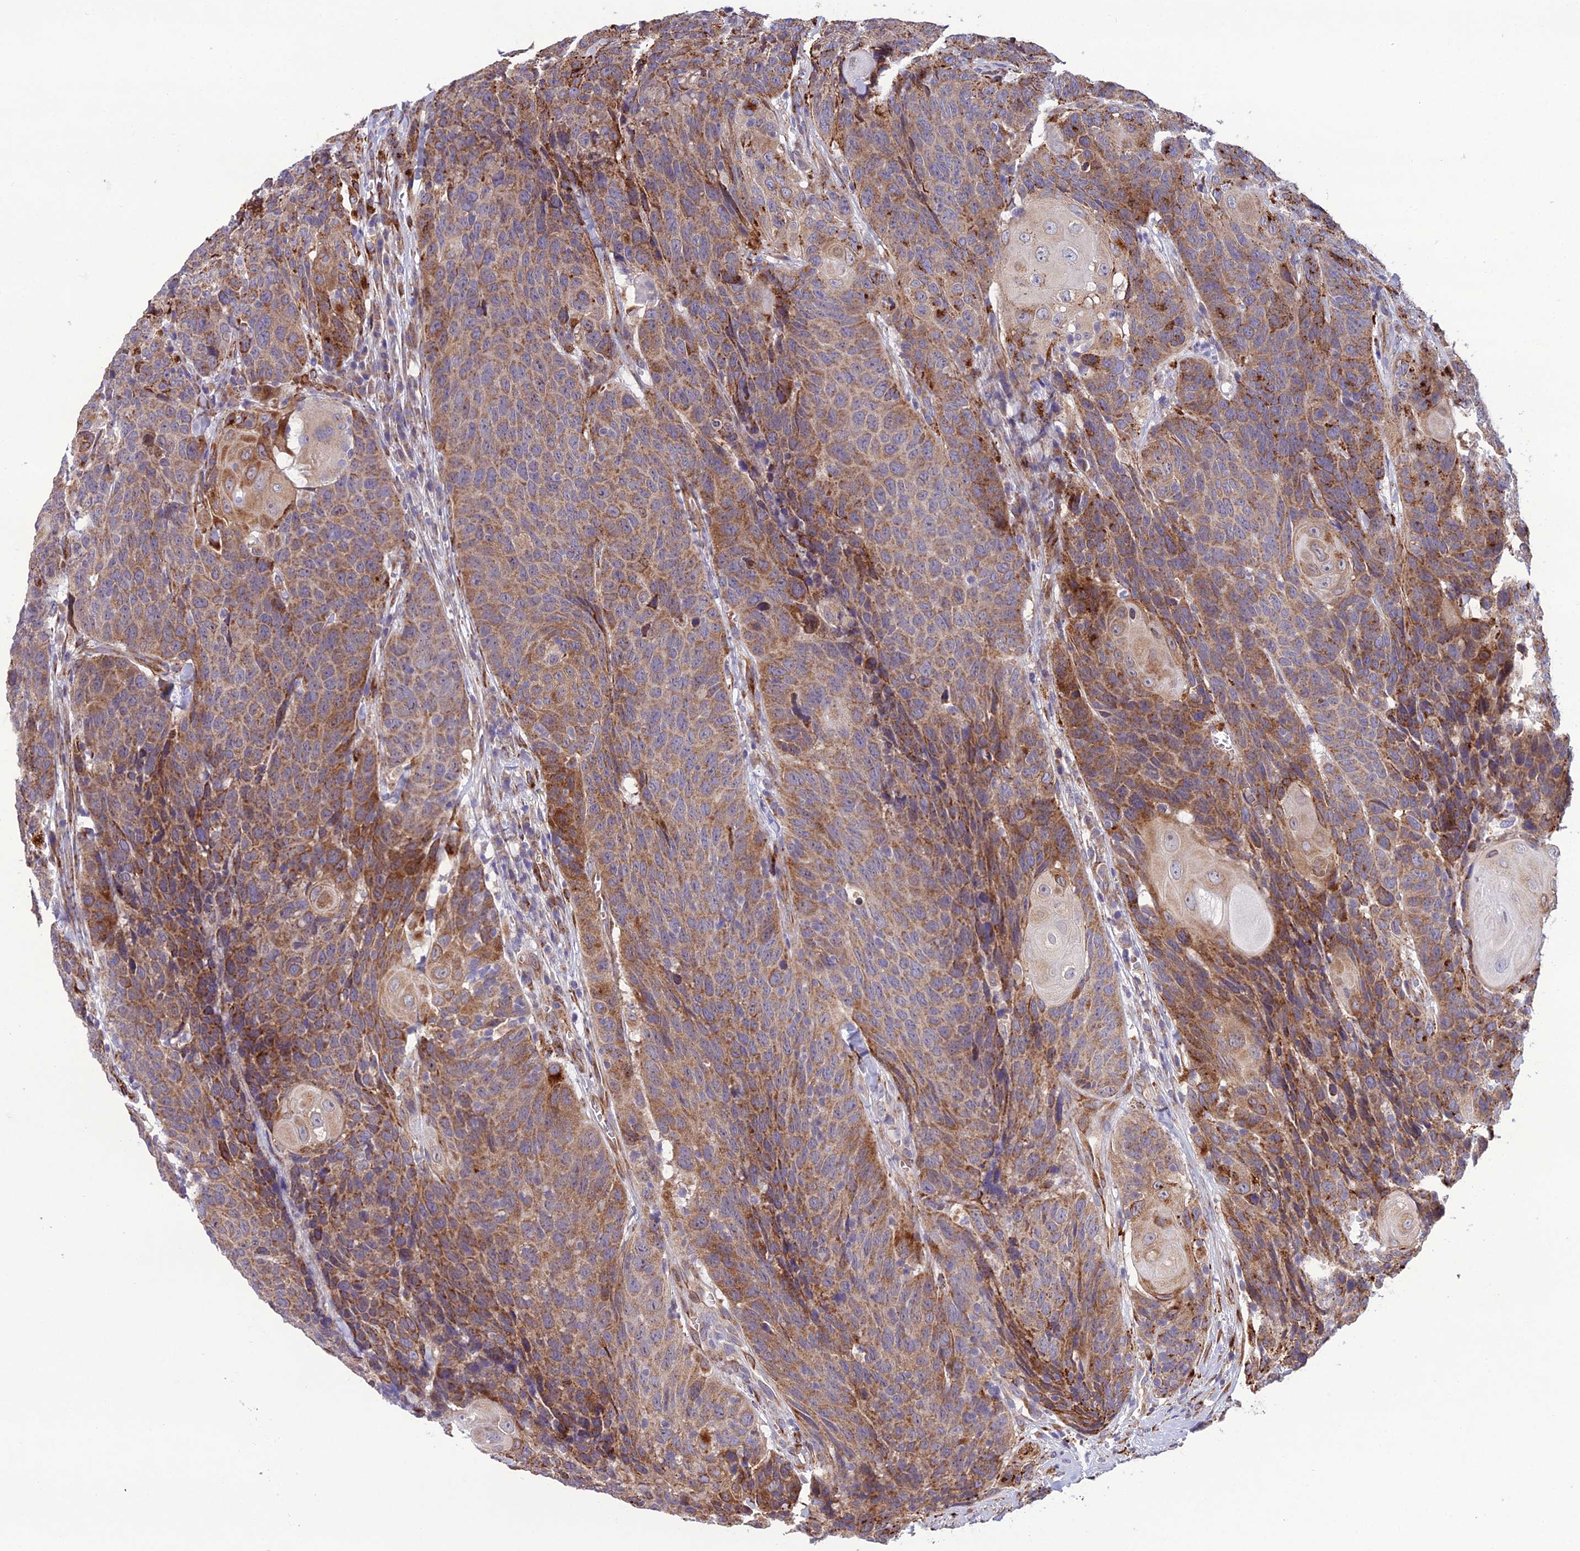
{"staining": {"intensity": "moderate", "quantity": "25%-75%", "location": "cytoplasmic/membranous"}, "tissue": "head and neck cancer", "cell_type": "Tumor cells", "image_type": "cancer", "snomed": [{"axis": "morphology", "description": "Squamous cell carcinoma, NOS"}, {"axis": "topography", "description": "Head-Neck"}], "caption": "A brown stain highlights moderate cytoplasmic/membranous positivity of a protein in head and neck squamous cell carcinoma tumor cells.", "gene": "NODAL", "patient": {"sex": "male", "age": 66}}